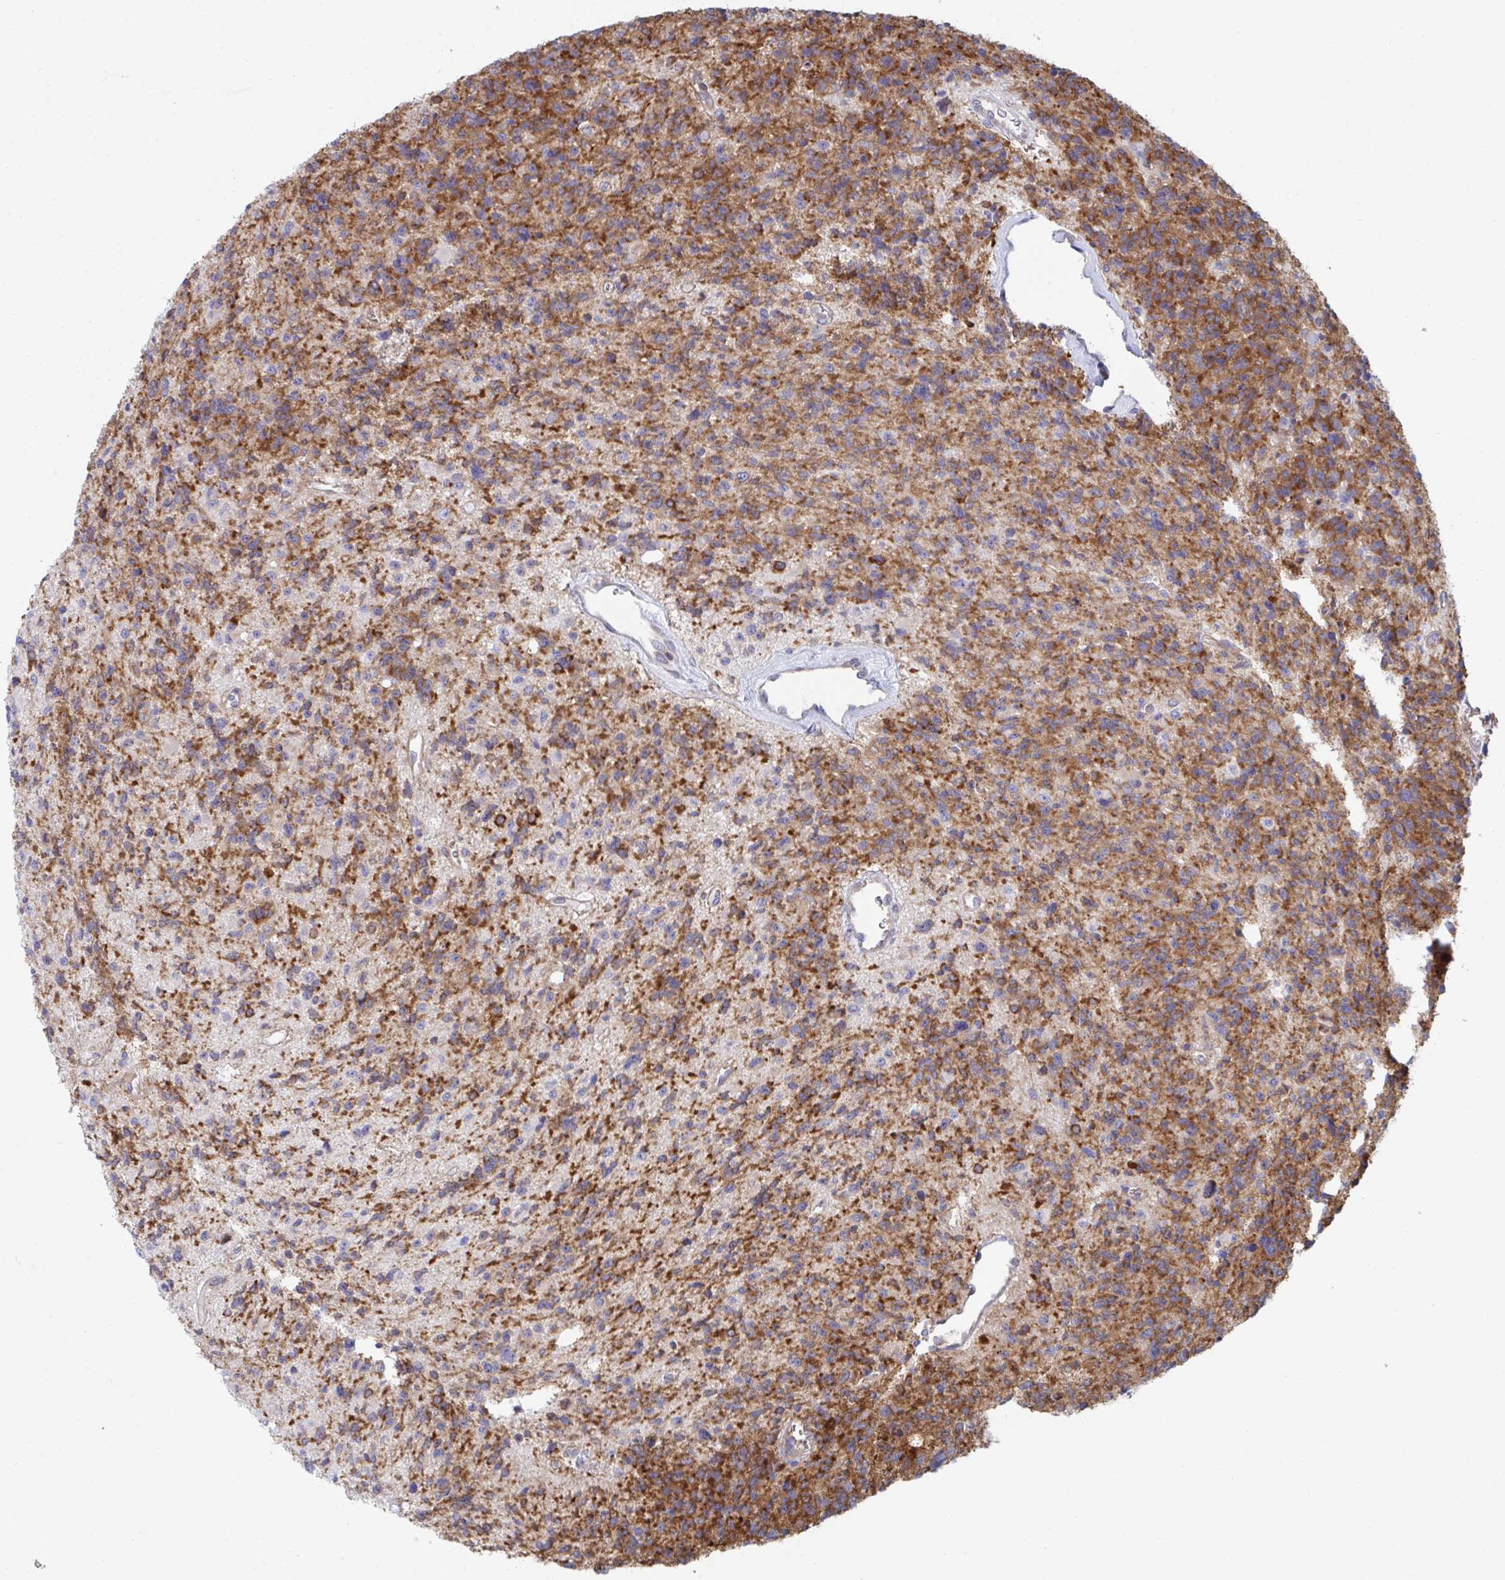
{"staining": {"intensity": "moderate", "quantity": ">75%", "location": "cytoplasmic/membranous"}, "tissue": "glioma", "cell_type": "Tumor cells", "image_type": "cancer", "snomed": [{"axis": "morphology", "description": "Glioma, malignant, High grade"}, {"axis": "topography", "description": "Brain"}], "caption": "IHC staining of glioma, which shows medium levels of moderate cytoplasmic/membranous staining in approximately >75% of tumor cells indicating moderate cytoplasmic/membranous protein expression. The staining was performed using DAB (3,3'-diaminobenzidine) (brown) for protein detection and nuclei were counterstained in hematoxylin (blue).", "gene": "WNK1", "patient": {"sex": "male", "age": 29}}